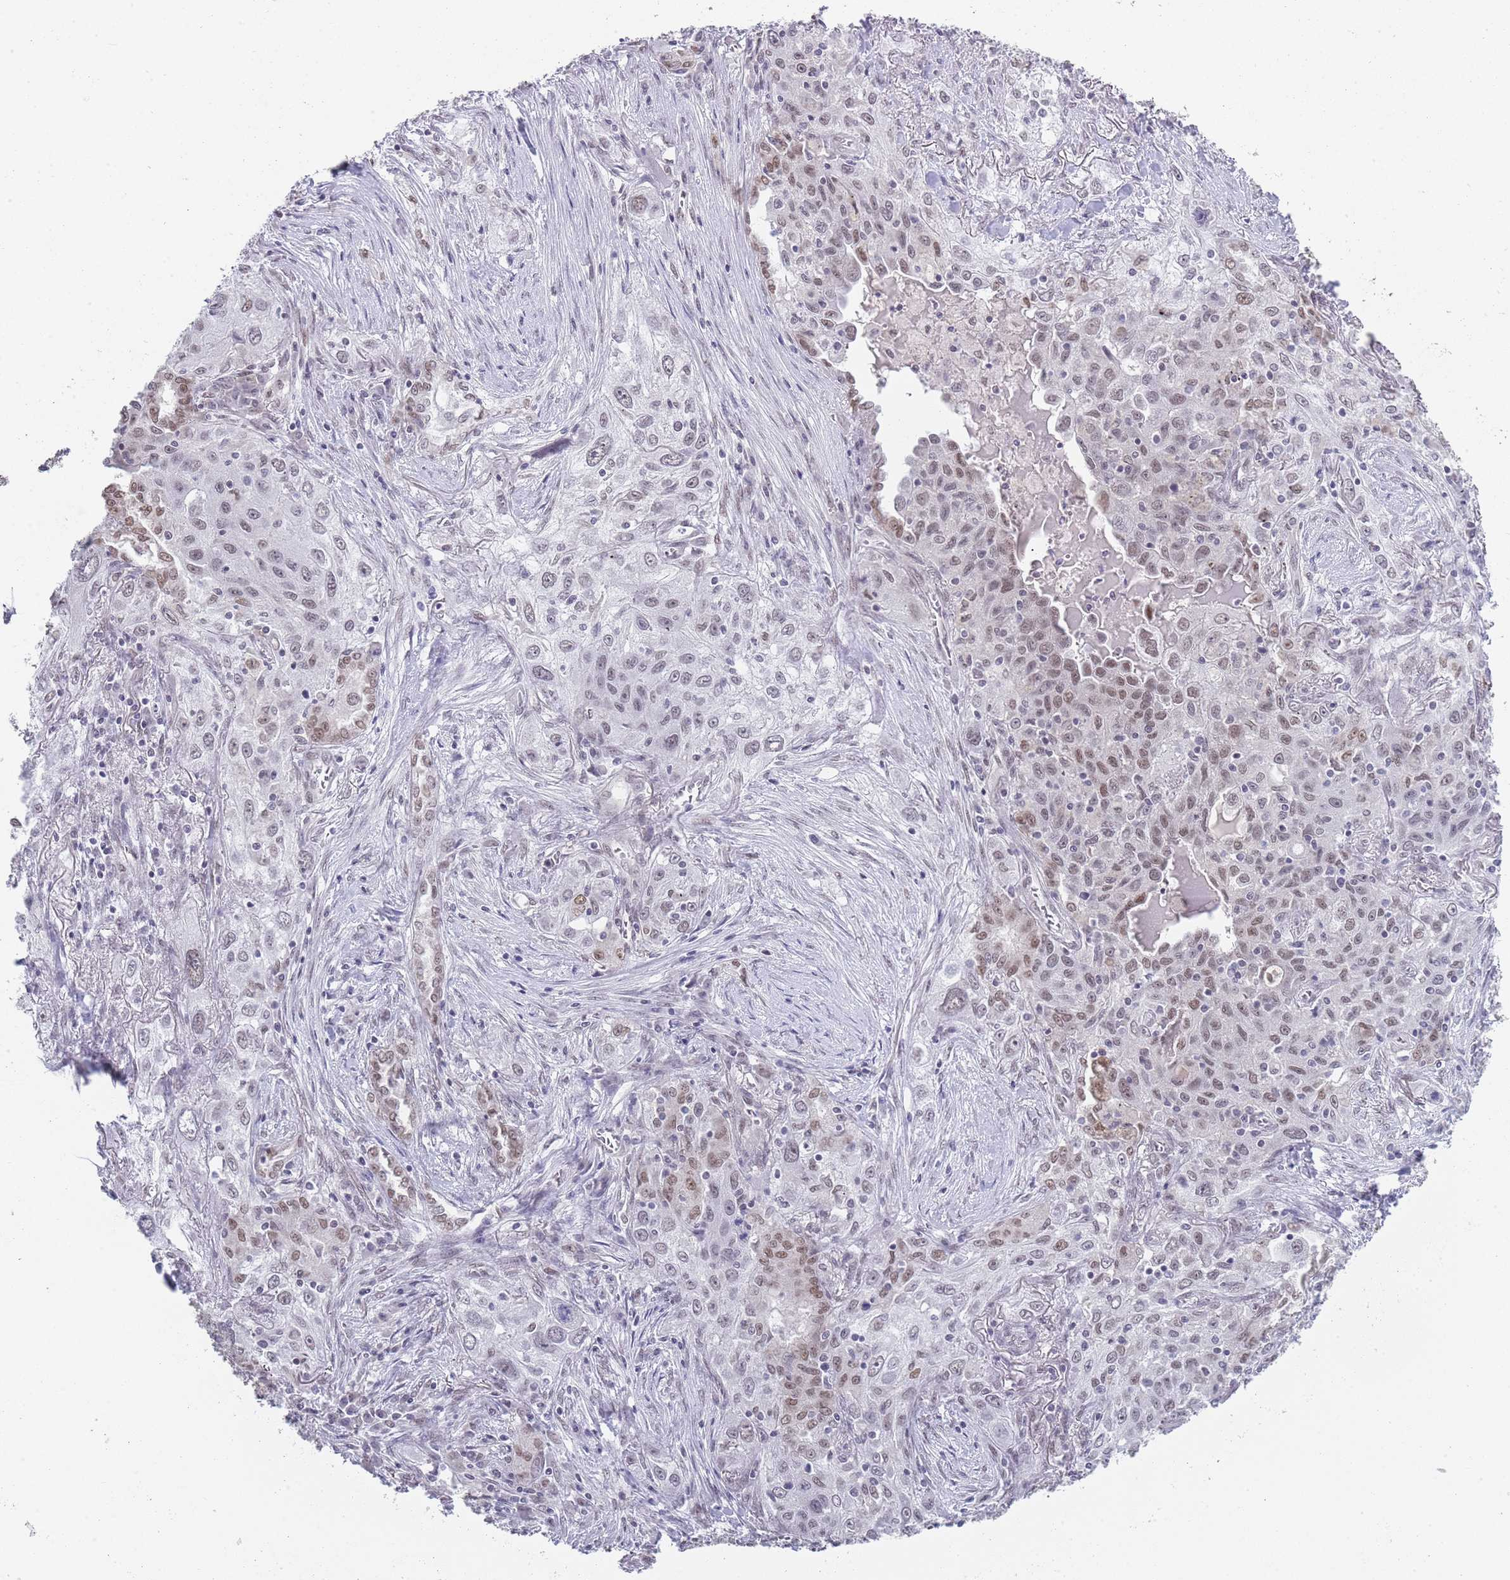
{"staining": {"intensity": "weak", "quantity": "<25%", "location": "nuclear"}, "tissue": "lung cancer", "cell_type": "Tumor cells", "image_type": "cancer", "snomed": [{"axis": "morphology", "description": "Squamous cell carcinoma, NOS"}, {"axis": "topography", "description": "Lung"}], "caption": "Lung squamous cell carcinoma was stained to show a protein in brown. There is no significant positivity in tumor cells.", "gene": "SEPHS2", "patient": {"sex": "female", "age": 69}}